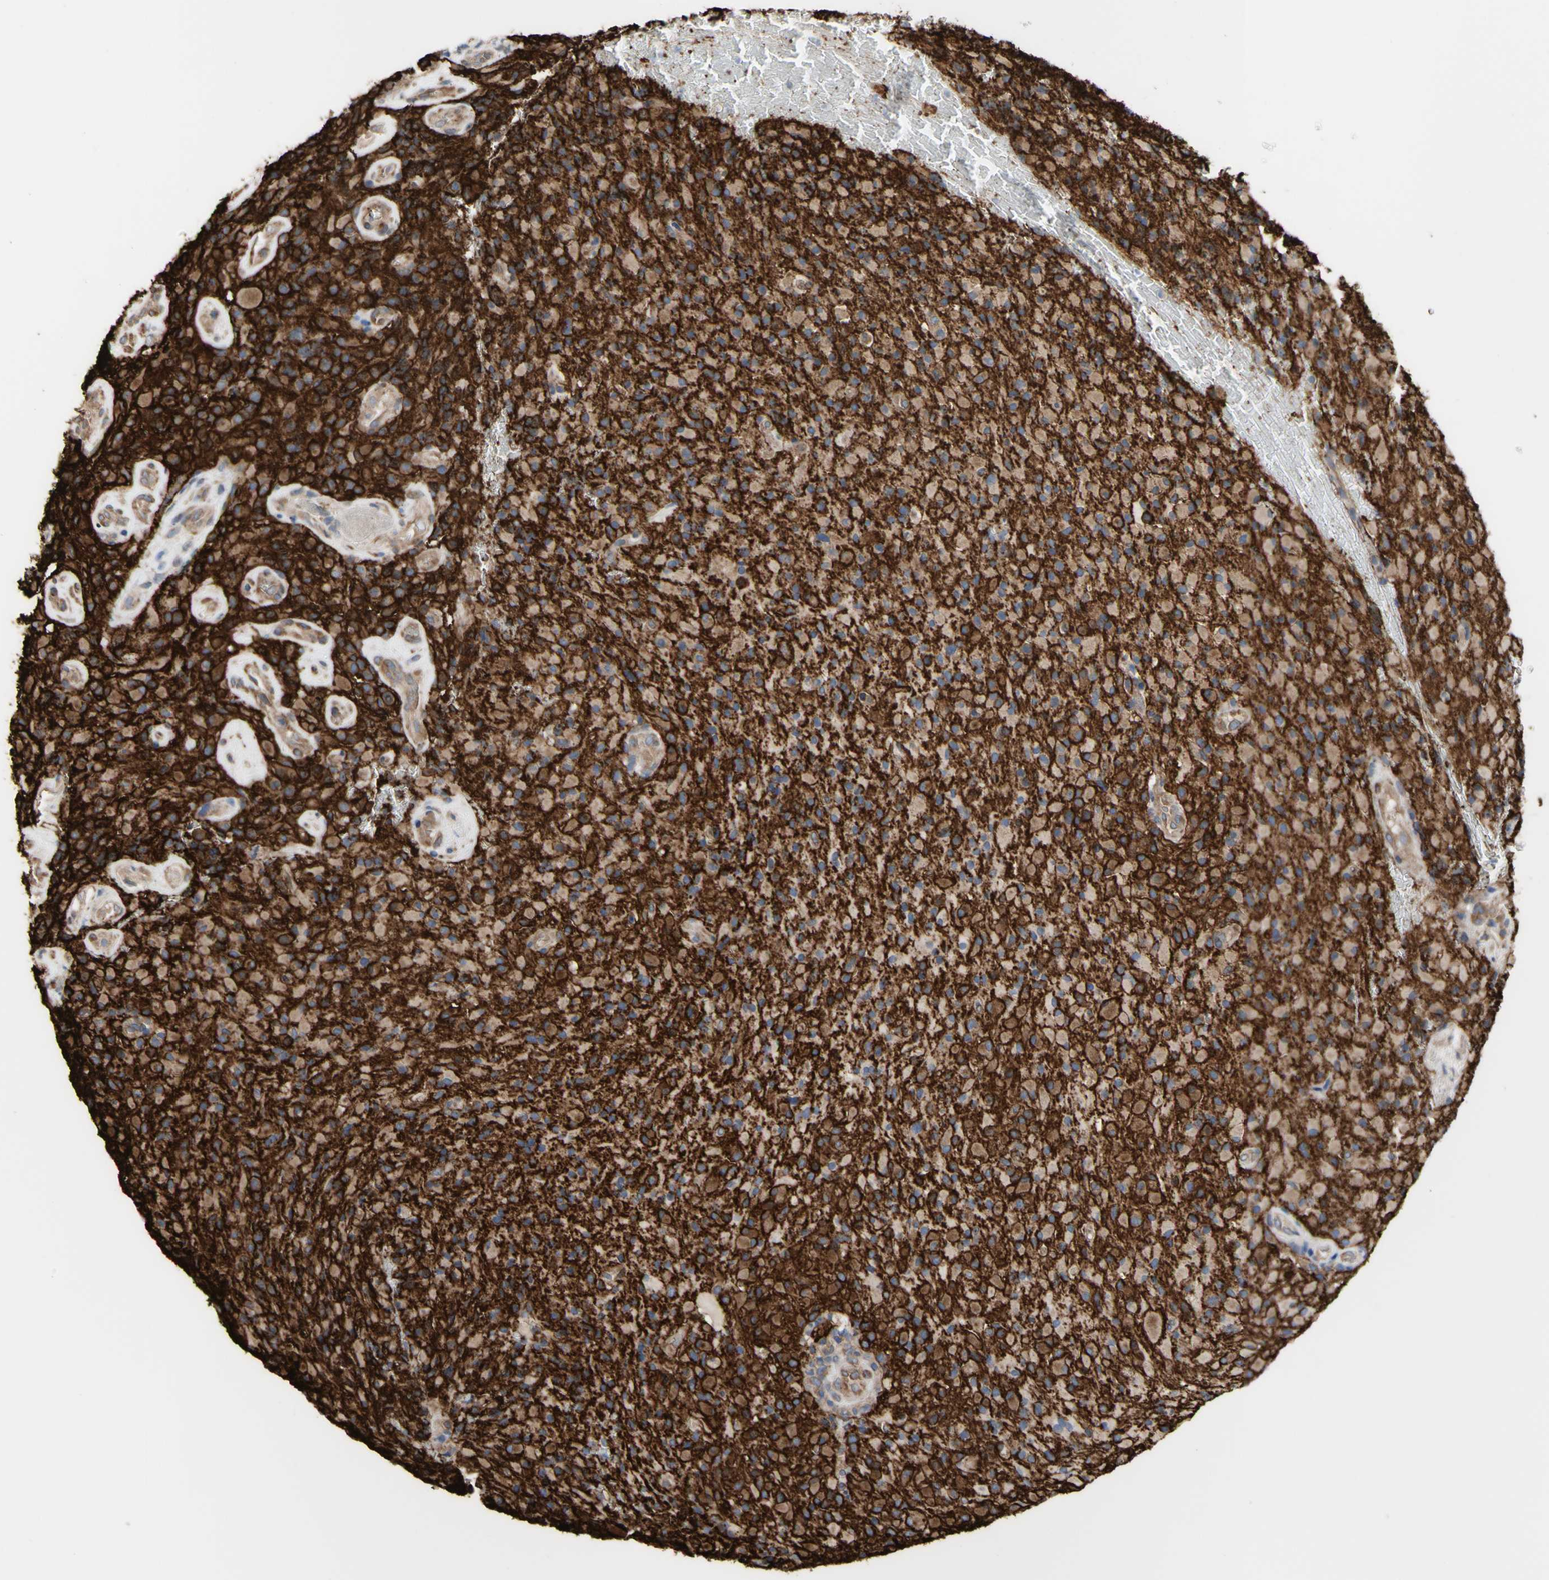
{"staining": {"intensity": "weak", "quantity": ">75%", "location": "cytoplasmic/membranous"}, "tissue": "glioma", "cell_type": "Tumor cells", "image_type": "cancer", "snomed": [{"axis": "morphology", "description": "Glioma, malignant, High grade"}, {"axis": "topography", "description": "Brain"}], "caption": "This is a micrograph of IHC staining of malignant glioma (high-grade), which shows weak expression in the cytoplasmic/membranous of tumor cells.", "gene": "LRIG3", "patient": {"sex": "male", "age": 71}}